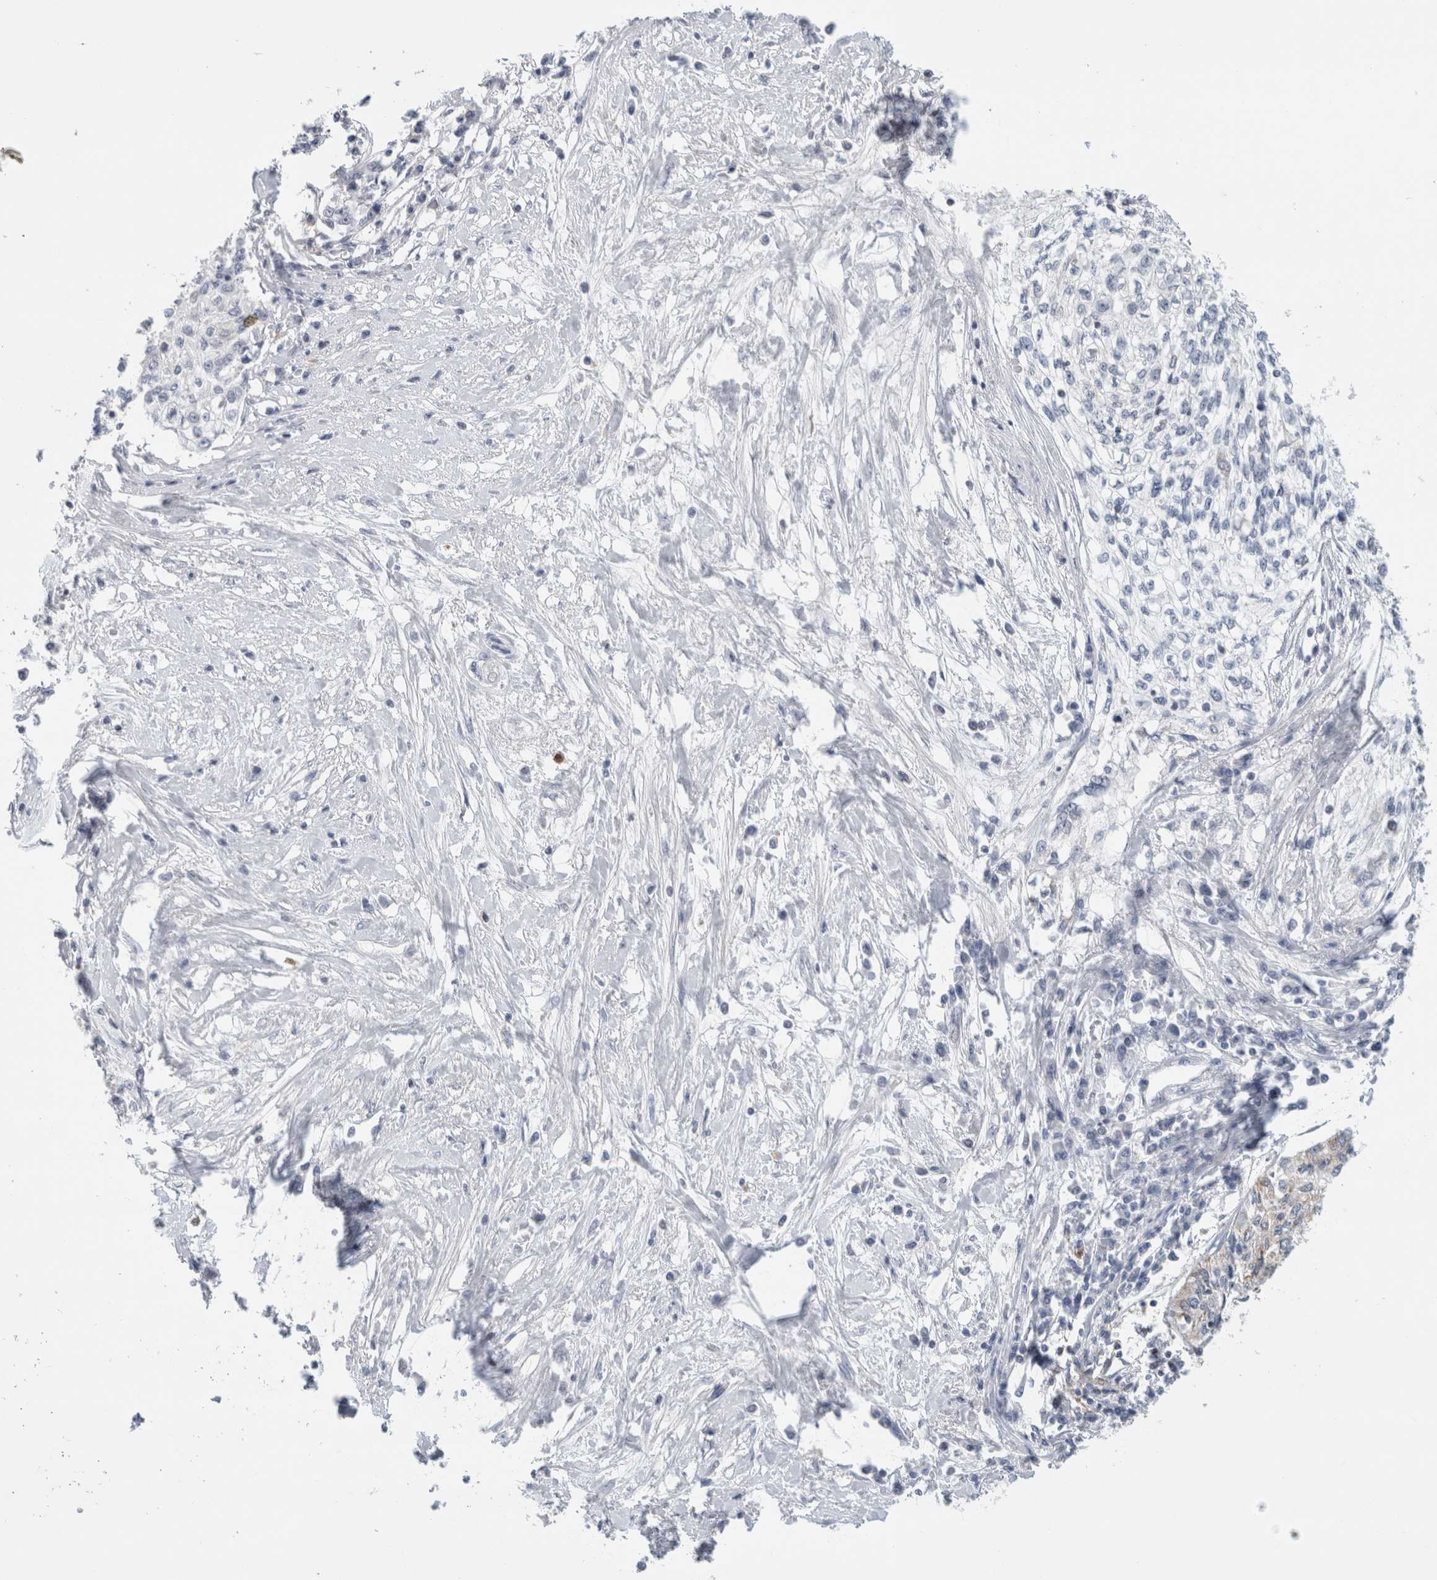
{"staining": {"intensity": "negative", "quantity": "none", "location": "none"}, "tissue": "cervical cancer", "cell_type": "Tumor cells", "image_type": "cancer", "snomed": [{"axis": "morphology", "description": "Squamous cell carcinoma, NOS"}, {"axis": "topography", "description": "Cervix"}], "caption": "Histopathology image shows no significant protein expression in tumor cells of cervical squamous cell carcinoma.", "gene": "AGMAT", "patient": {"sex": "female", "age": 57}}